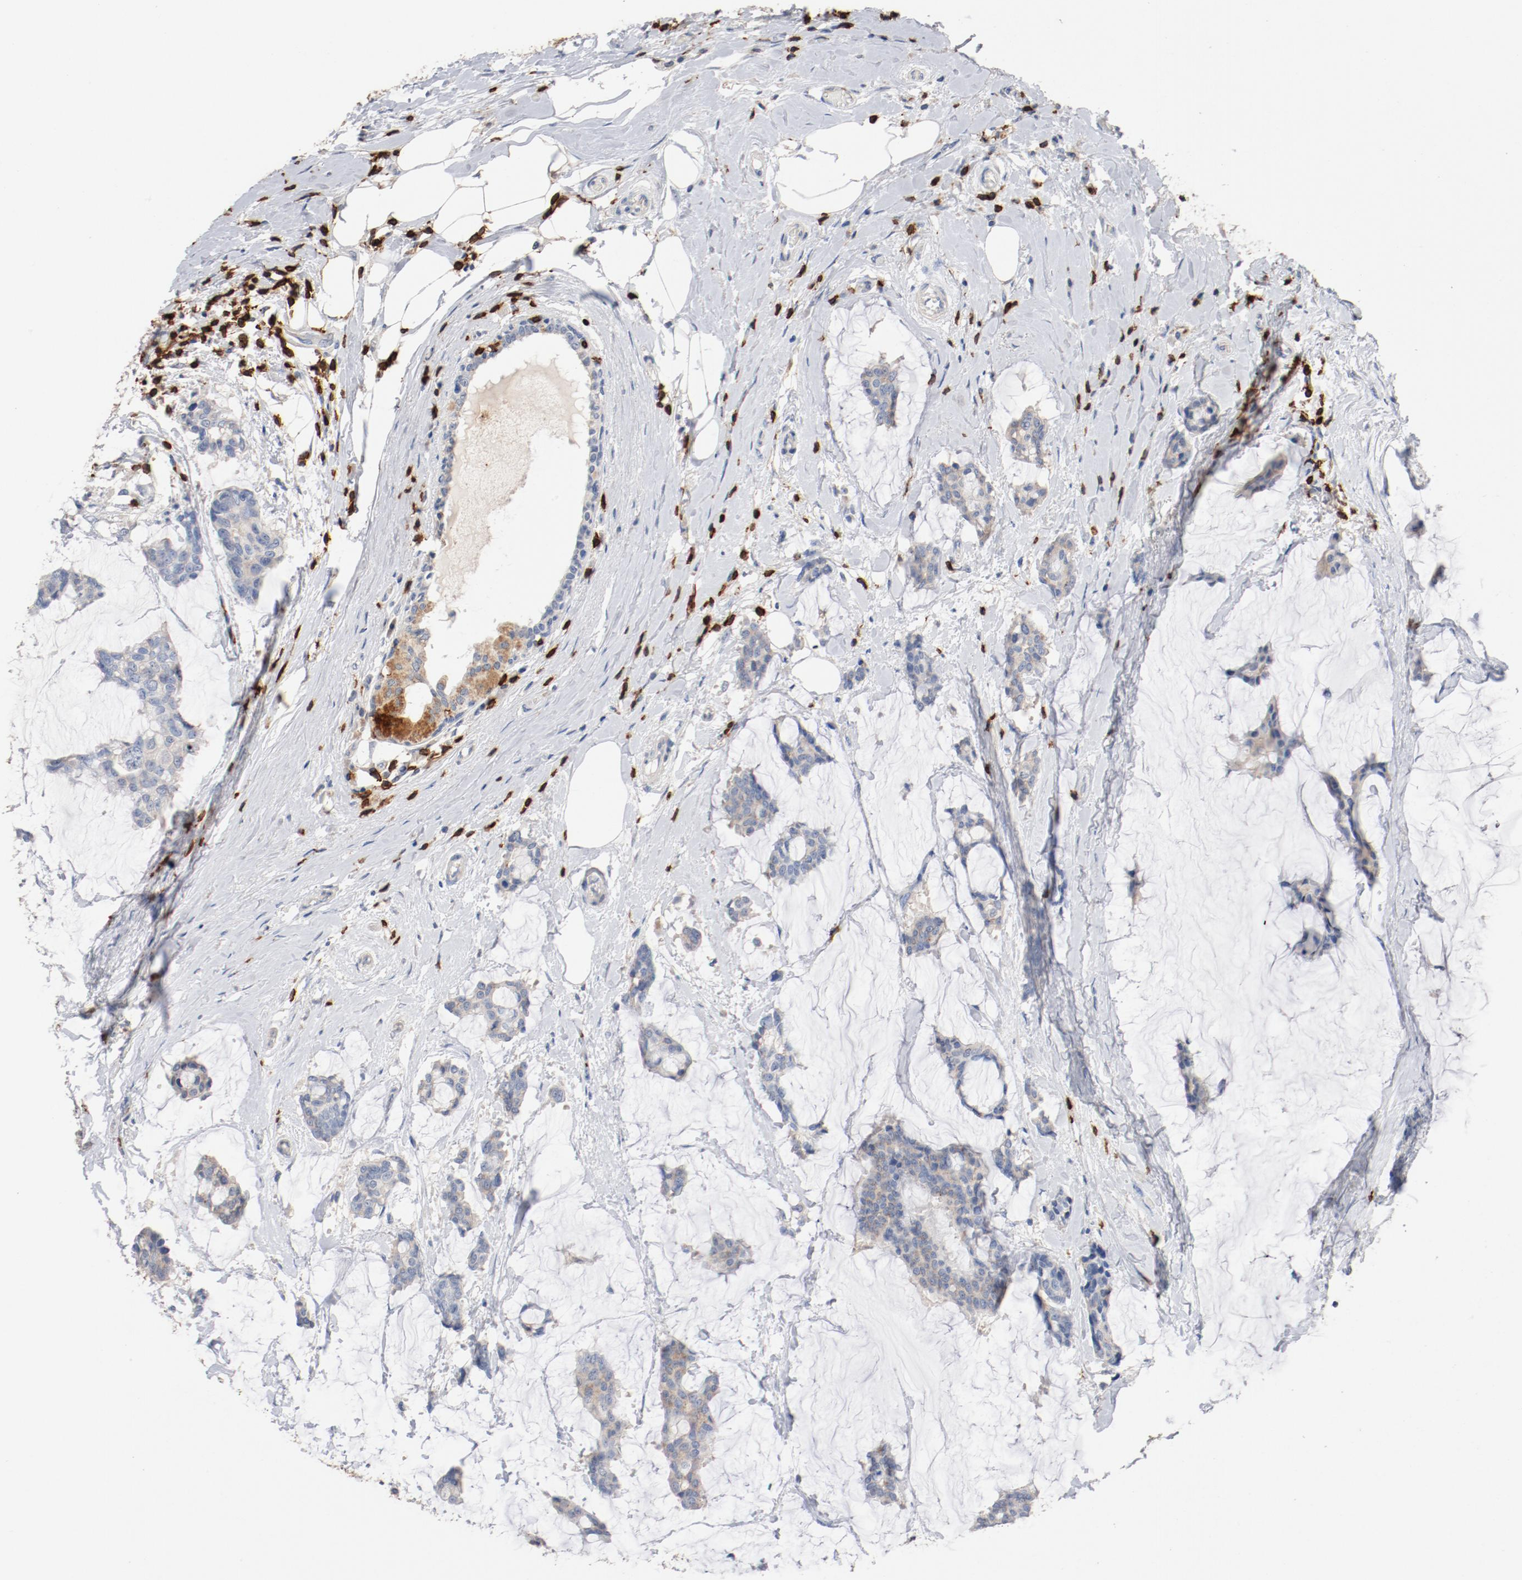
{"staining": {"intensity": "weak", "quantity": ">75%", "location": "cytoplasmic/membranous"}, "tissue": "breast cancer", "cell_type": "Tumor cells", "image_type": "cancer", "snomed": [{"axis": "morphology", "description": "Duct carcinoma"}, {"axis": "topography", "description": "Breast"}], "caption": "The image reveals a brown stain indicating the presence of a protein in the cytoplasmic/membranous of tumor cells in breast cancer (intraductal carcinoma).", "gene": "CD247", "patient": {"sex": "female", "age": 93}}